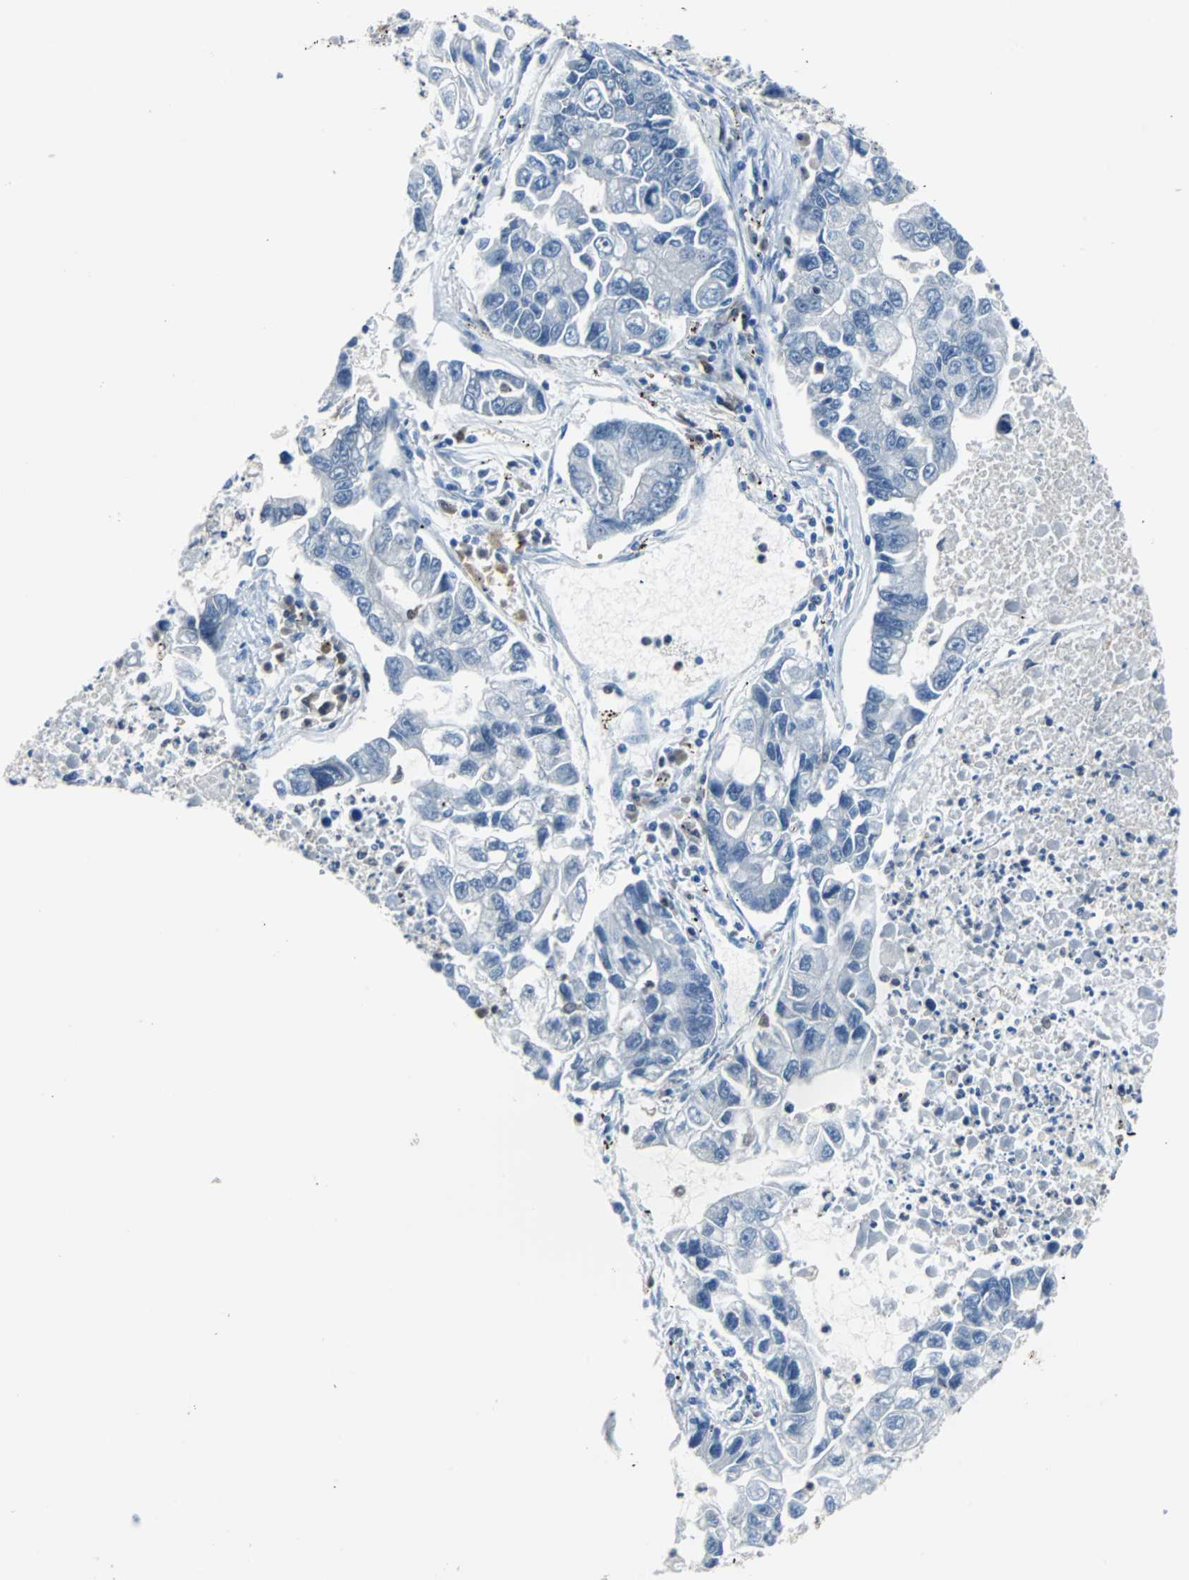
{"staining": {"intensity": "negative", "quantity": "none", "location": "none"}, "tissue": "lung cancer", "cell_type": "Tumor cells", "image_type": "cancer", "snomed": [{"axis": "morphology", "description": "Adenocarcinoma, NOS"}, {"axis": "topography", "description": "Lung"}], "caption": "An immunohistochemistry (IHC) histopathology image of lung cancer is shown. There is no staining in tumor cells of lung cancer. Brightfield microscopy of immunohistochemistry (IHC) stained with DAB (brown) and hematoxylin (blue), captured at high magnification.", "gene": "SYK", "patient": {"sex": "female", "age": 51}}